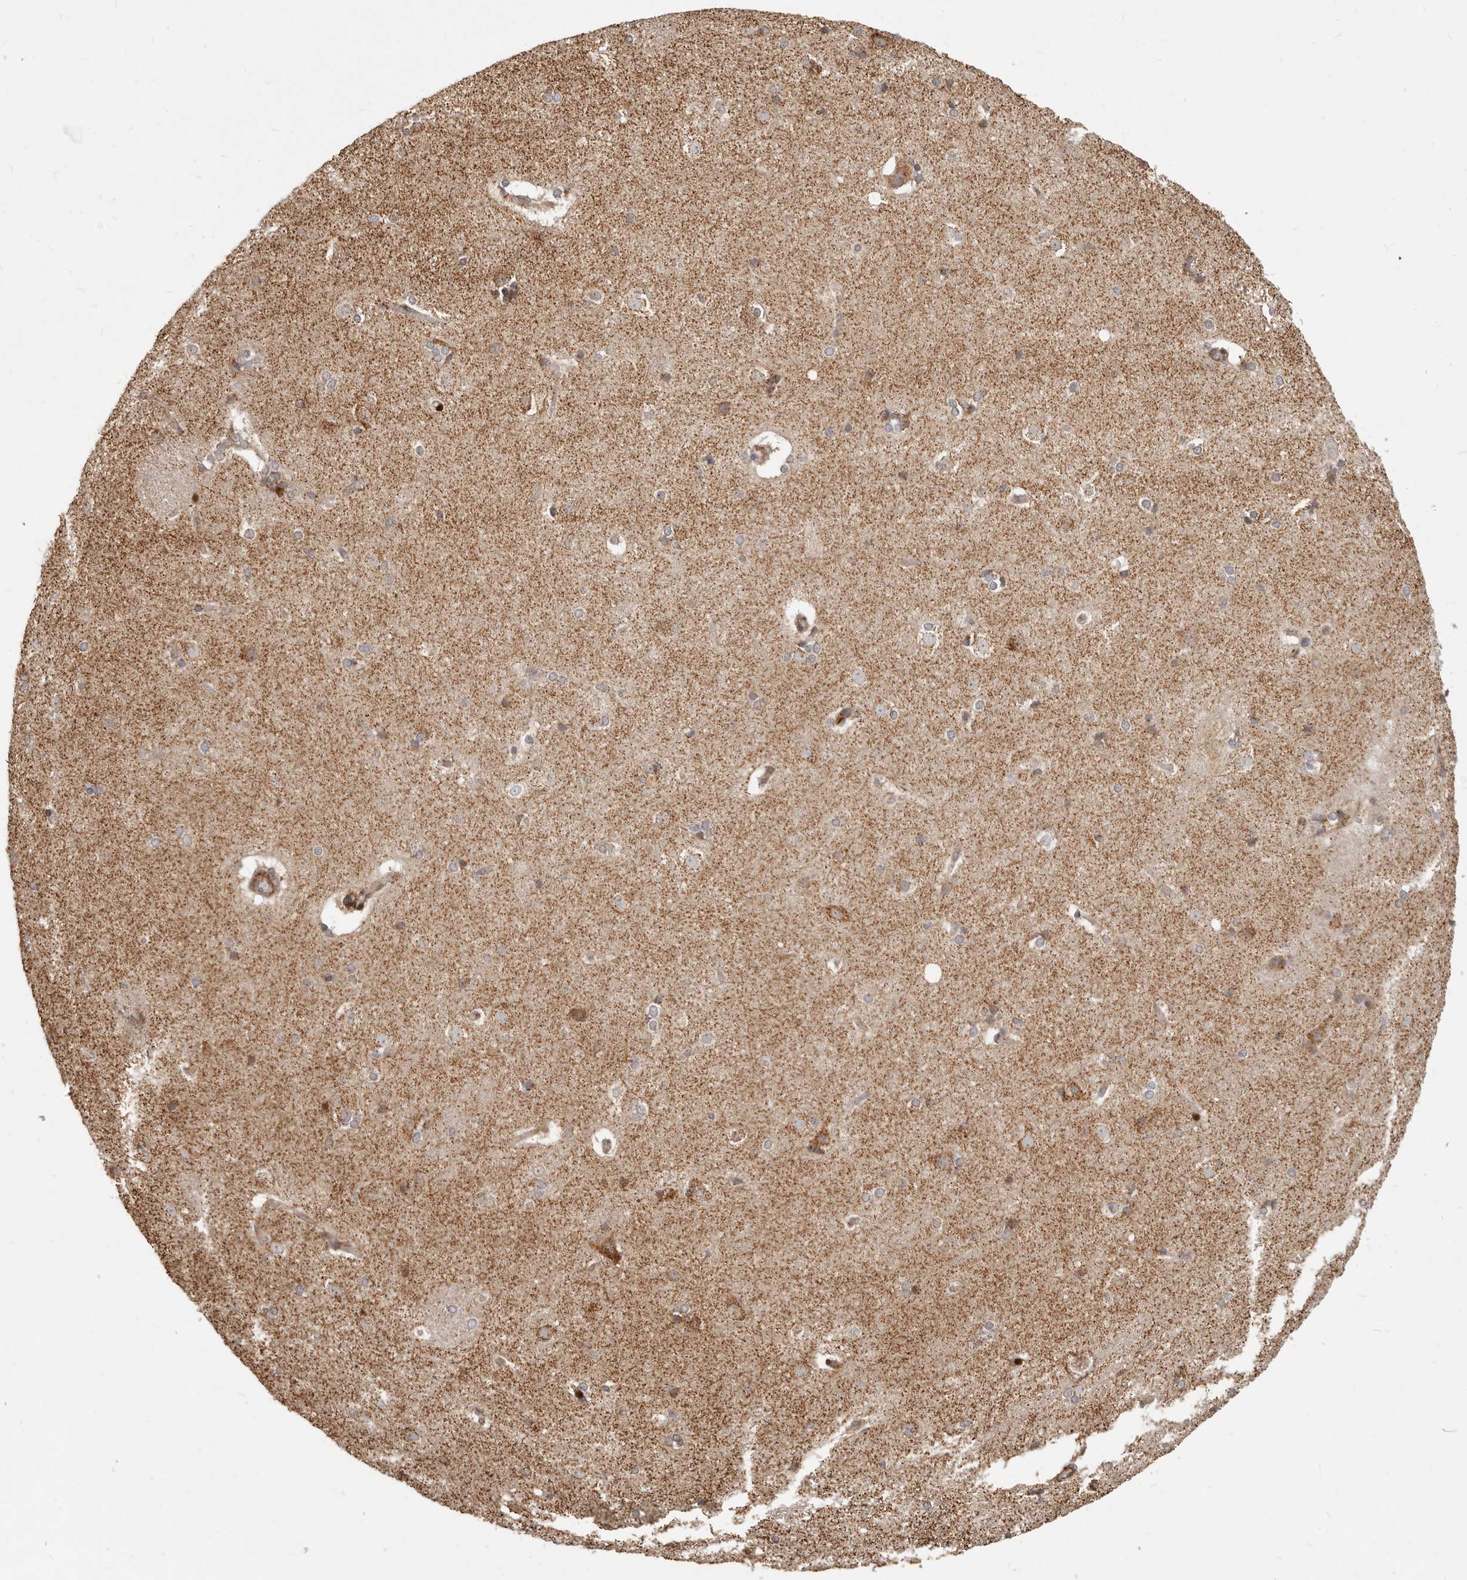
{"staining": {"intensity": "negative", "quantity": "none", "location": "none"}, "tissue": "caudate", "cell_type": "Glial cells", "image_type": "normal", "snomed": [{"axis": "morphology", "description": "Normal tissue, NOS"}, {"axis": "topography", "description": "Lateral ventricle wall"}], "caption": "Immunohistochemistry photomicrograph of unremarkable human caudate stained for a protein (brown), which exhibits no positivity in glial cells. Brightfield microscopy of IHC stained with DAB (3,3'-diaminobenzidine) (brown) and hematoxylin (blue), captured at high magnification.", "gene": "TRIM4", "patient": {"sex": "female", "age": 19}}